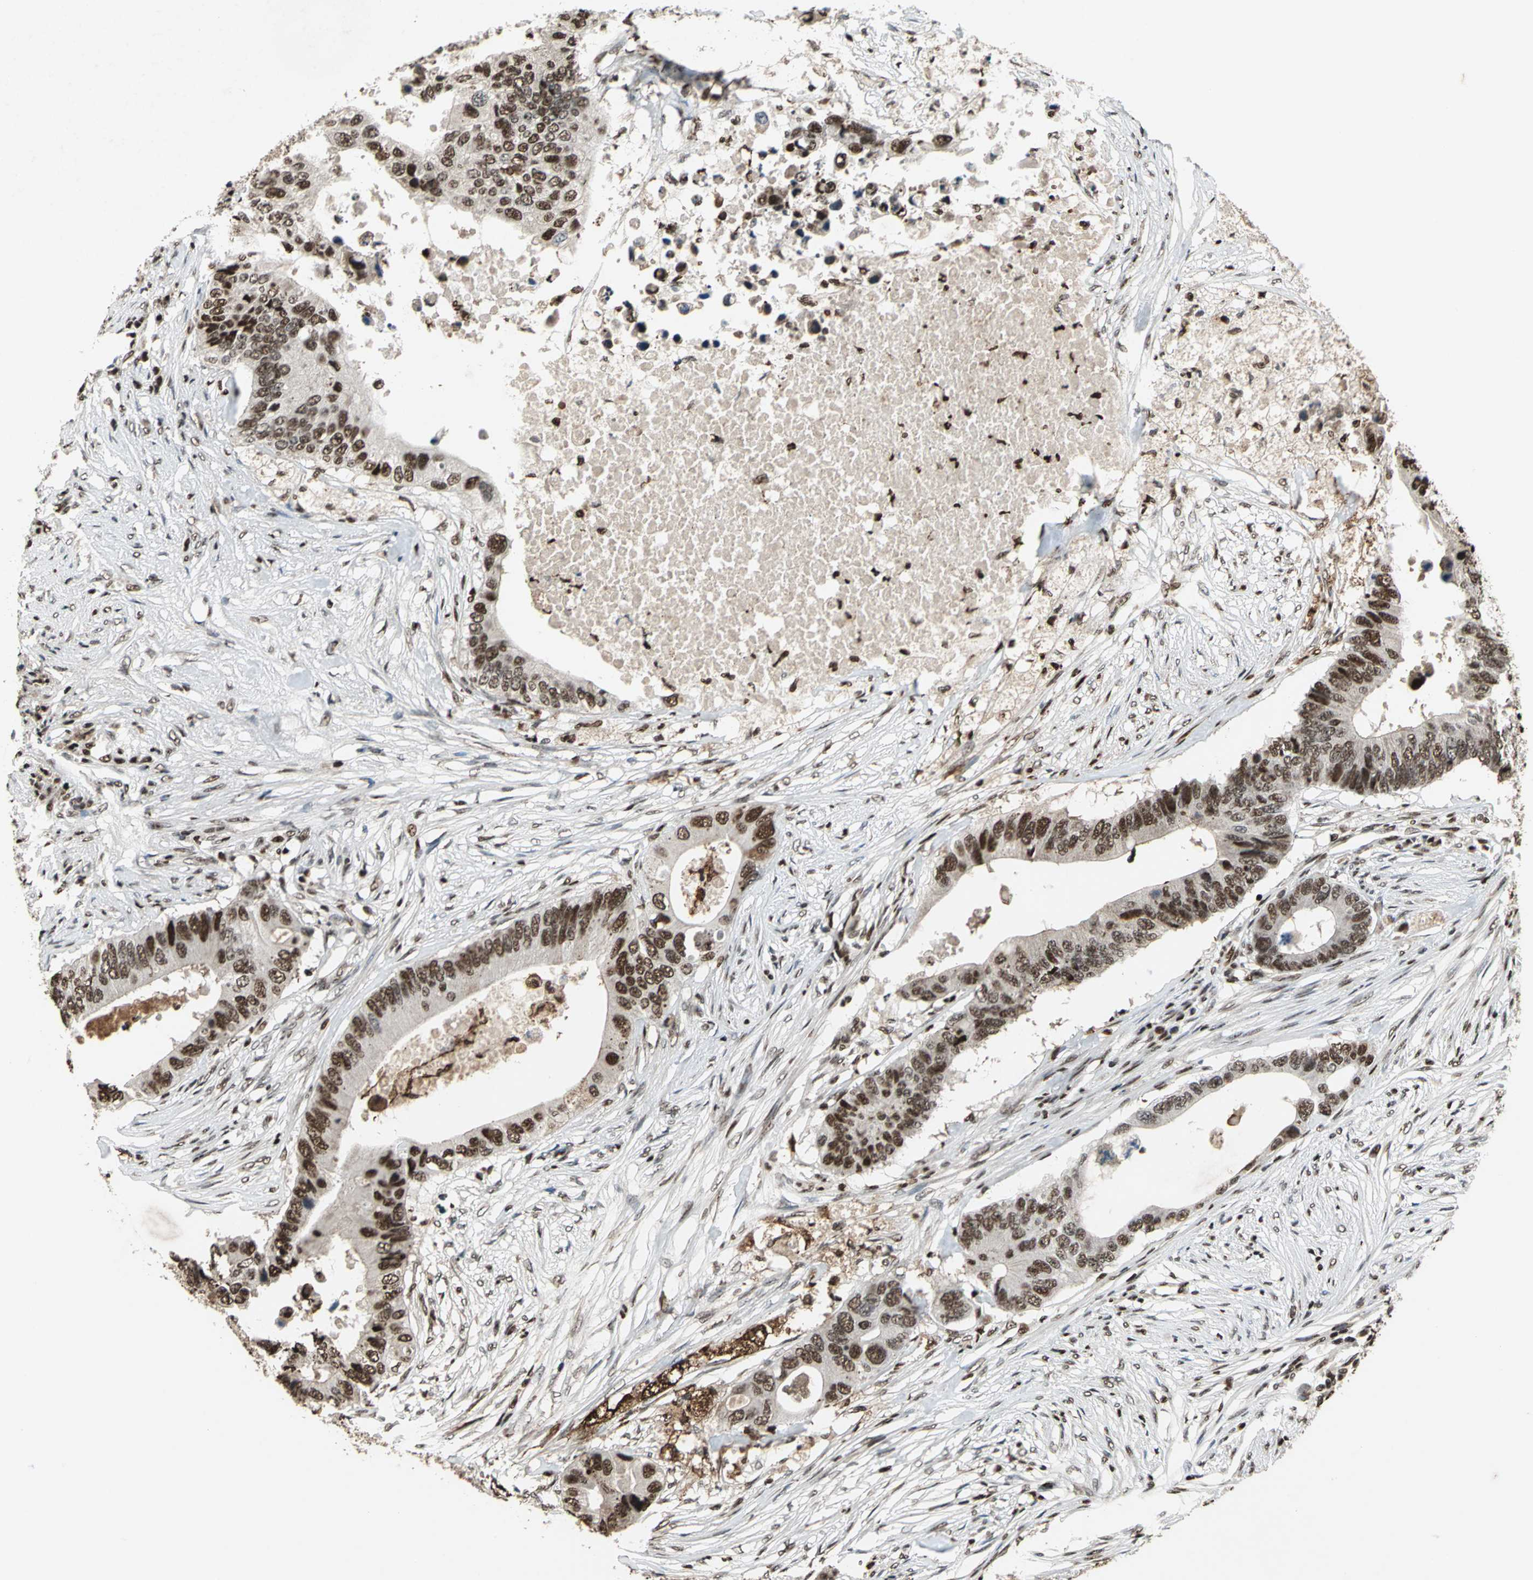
{"staining": {"intensity": "moderate", "quantity": "25%-75%", "location": "nuclear"}, "tissue": "colorectal cancer", "cell_type": "Tumor cells", "image_type": "cancer", "snomed": [{"axis": "morphology", "description": "Adenocarcinoma, NOS"}, {"axis": "topography", "description": "Colon"}], "caption": "DAB (3,3'-diaminobenzidine) immunohistochemical staining of colorectal cancer displays moderate nuclear protein staining in approximately 25%-75% of tumor cells.", "gene": "ANP32A", "patient": {"sex": "male", "age": 71}}